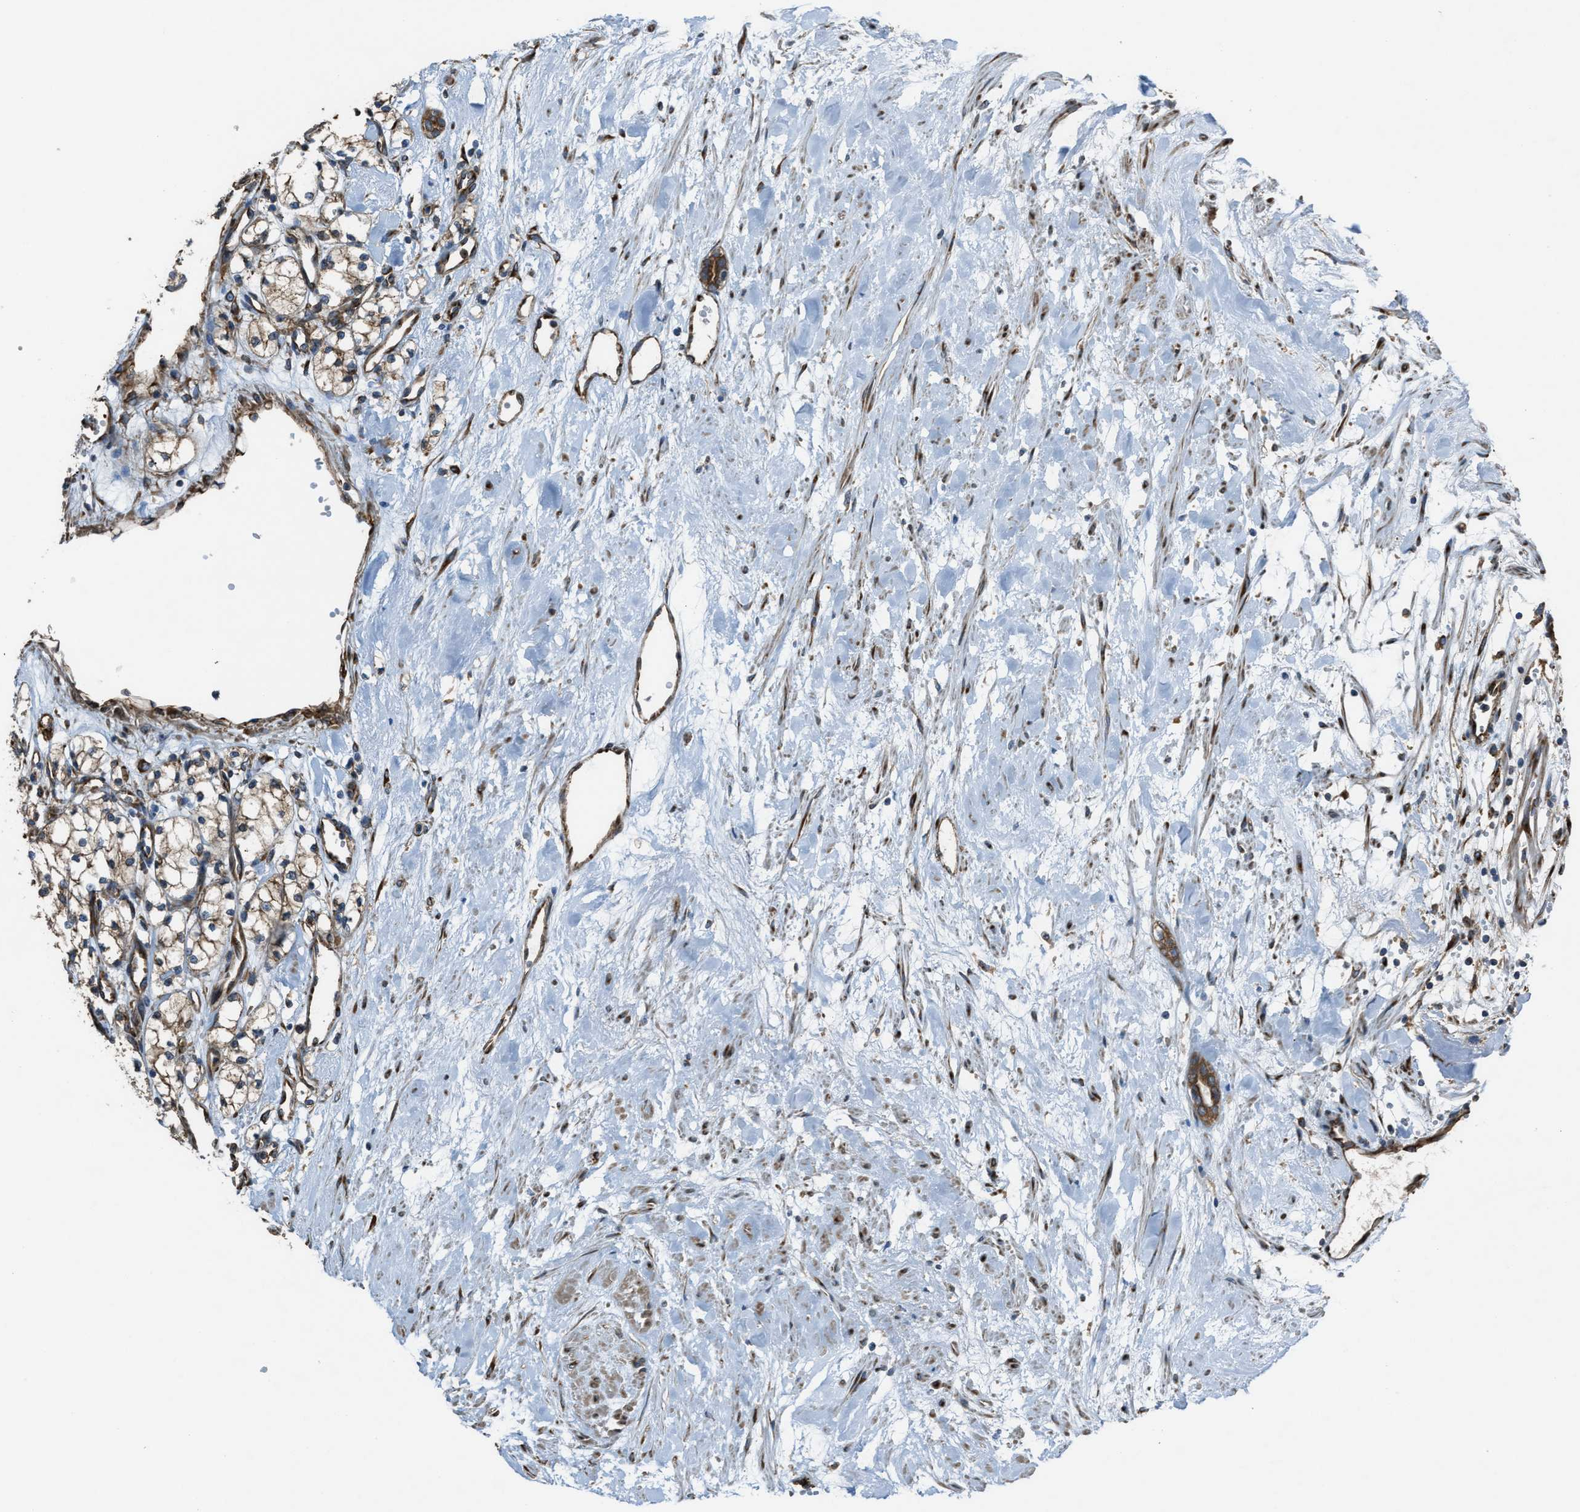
{"staining": {"intensity": "moderate", "quantity": ">75%", "location": "cytoplasmic/membranous"}, "tissue": "renal cancer", "cell_type": "Tumor cells", "image_type": "cancer", "snomed": [{"axis": "morphology", "description": "Adenocarcinoma, NOS"}, {"axis": "topography", "description": "Kidney"}], "caption": "The immunohistochemical stain labels moderate cytoplasmic/membranous expression in tumor cells of renal cancer (adenocarcinoma) tissue.", "gene": "TRPC1", "patient": {"sex": "male", "age": 59}}